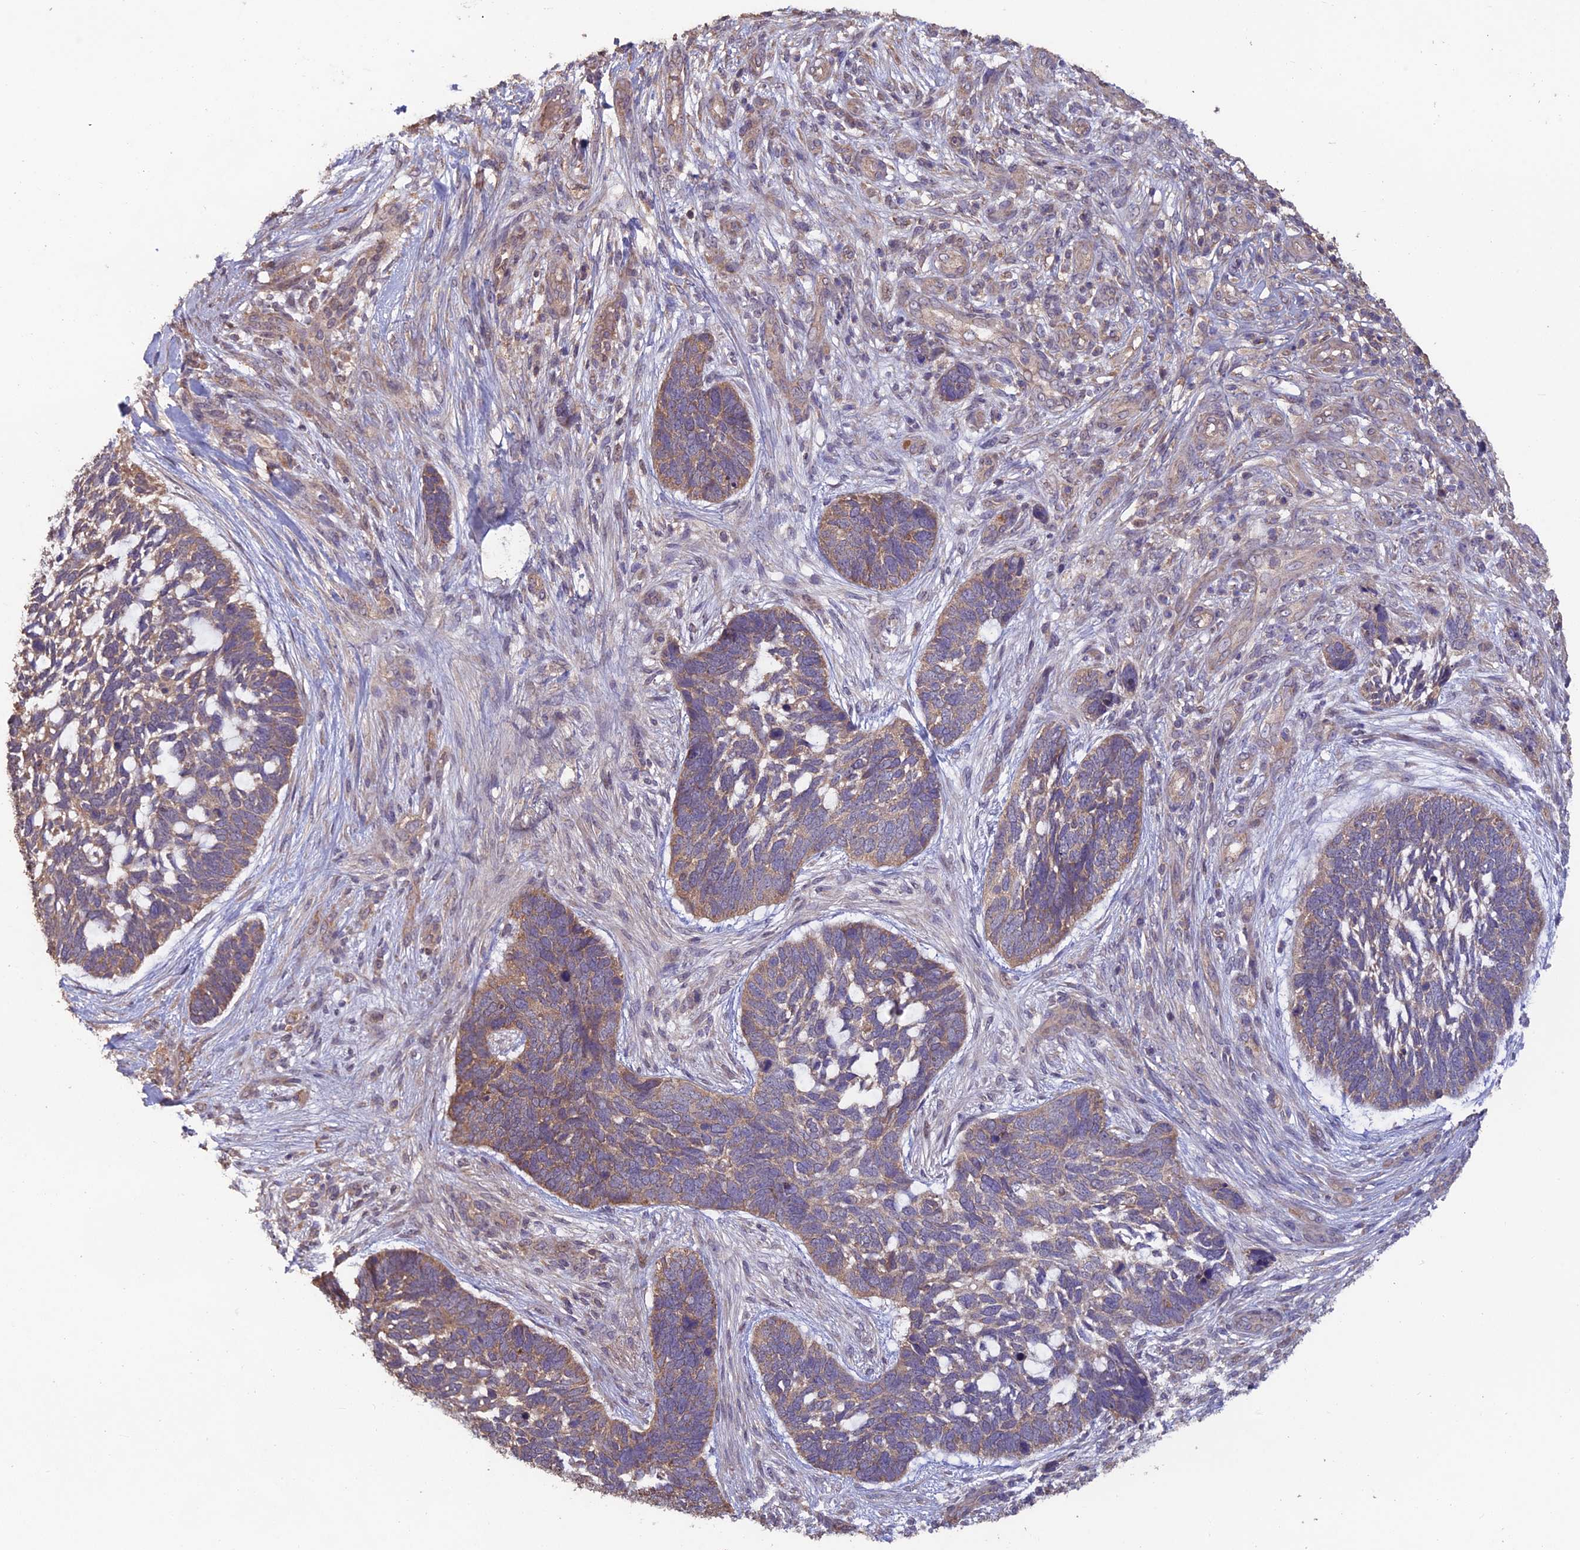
{"staining": {"intensity": "moderate", "quantity": "25%-75%", "location": "cytoplasmic/membranous"}, "tissue": "skin cancer", "cell_type": "Tumor cells", "image_type": "cancer", "snomed": [{"axis": "morphology", "description": "Basal cell carcinoma"}, {"axis": "topography", "description": "Skin"}], "caption": "Protein analysis of skin cancer tissue reveals moderate cytoplasmic/membranous expression in about 25%-75% of tumor cells.", "gene": "SHISA5", "patient": {"sex": "male", "age": 88}}